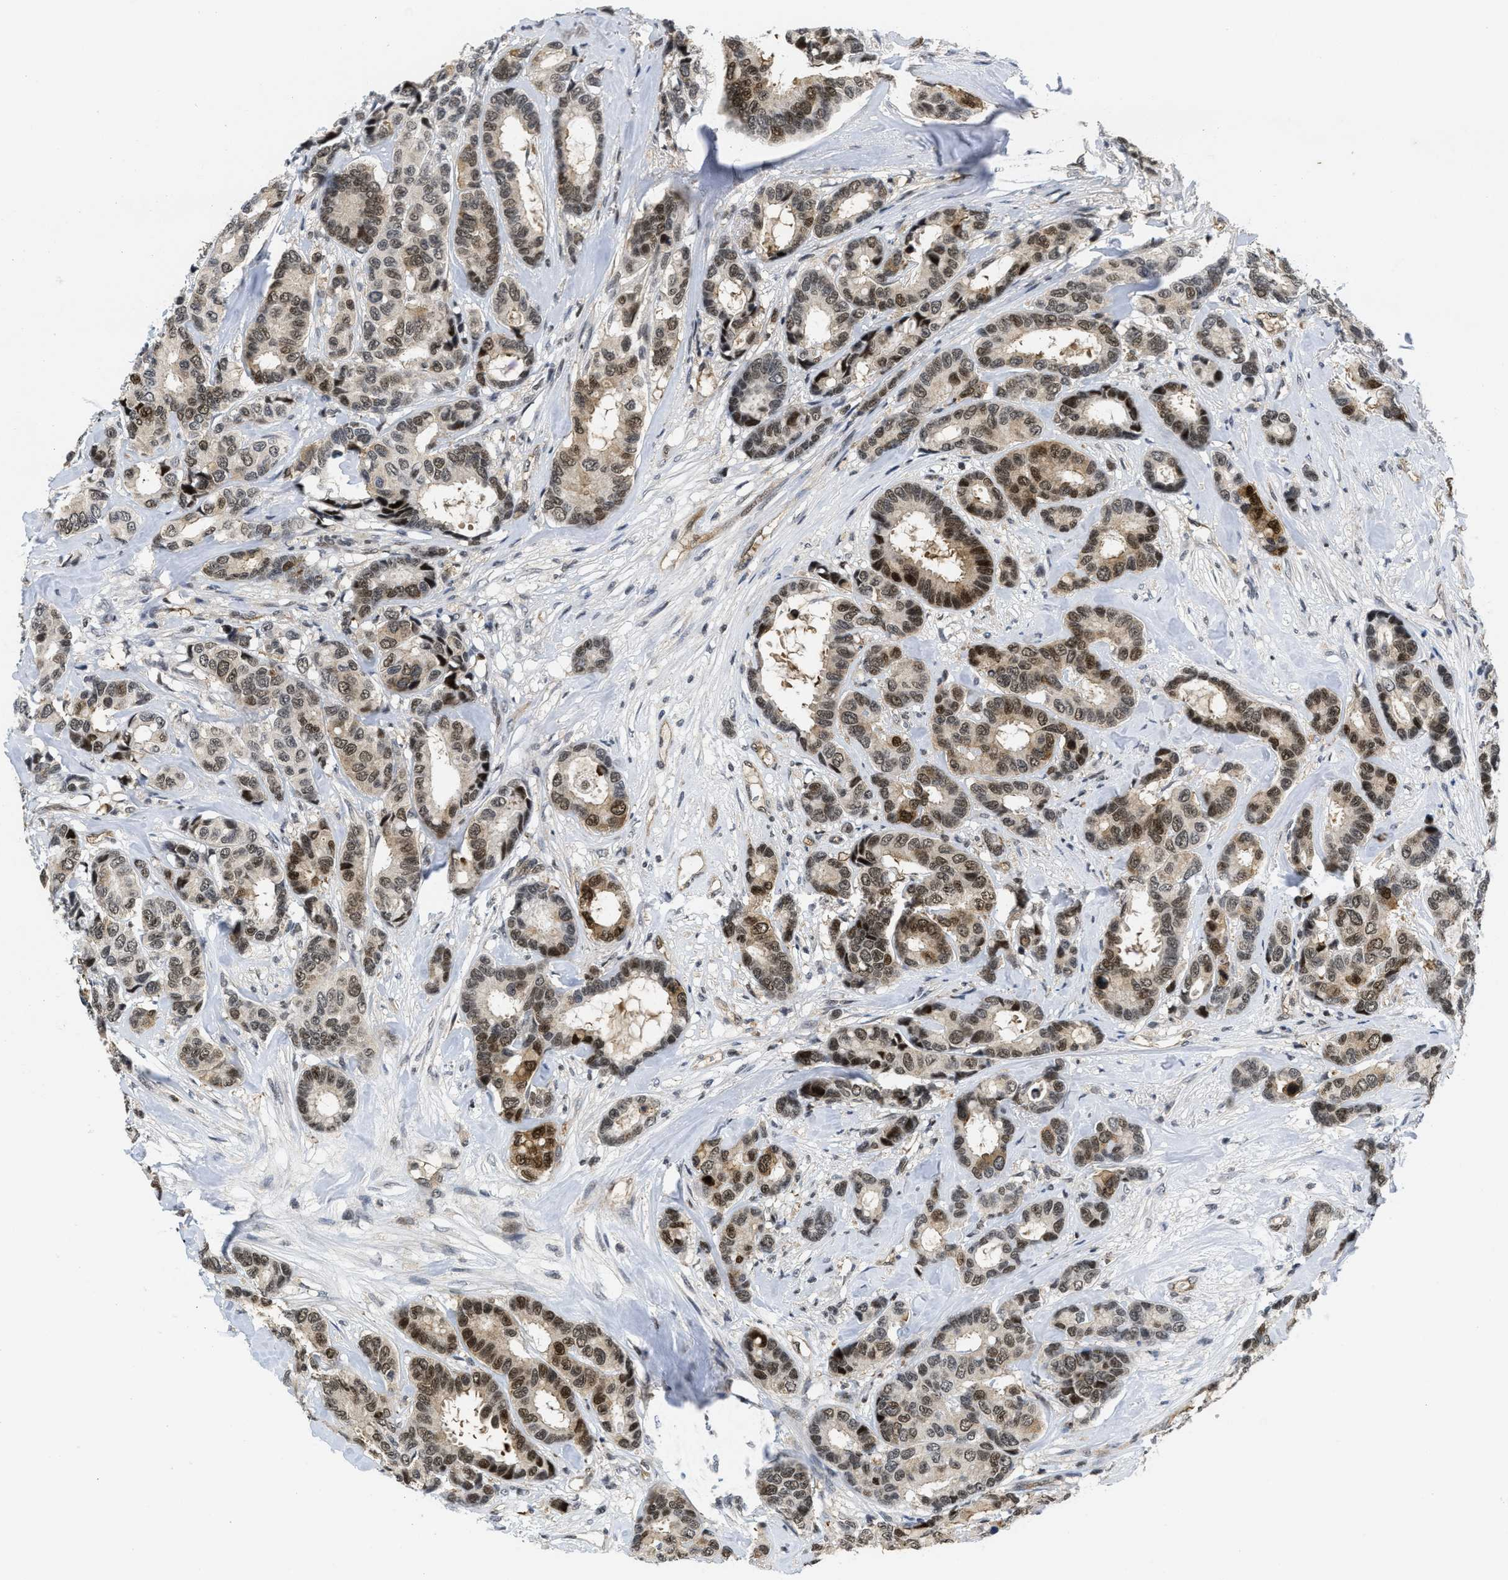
{"staining": {"intensity": "moderate", "quantity": ">75%", "location": "cytoplasmic/membranous,nuclear"}, "tissue": "breast cancer", "cell_type": "Tumor cells", "image_type": "cancer", "snomed": [{"axis": "morphology", "description": "Duct carcinoma"}, {"axis": "topography", "description": "Breast"}], "caption": "Tumor cells exhibit moderate cytoplasmic/membranous and nuclear positivity in about >75% of cells in breast invasive ductal carcinoma.", "gene": "HIF1A", "patient": {"sex": "female", "age": 87}}